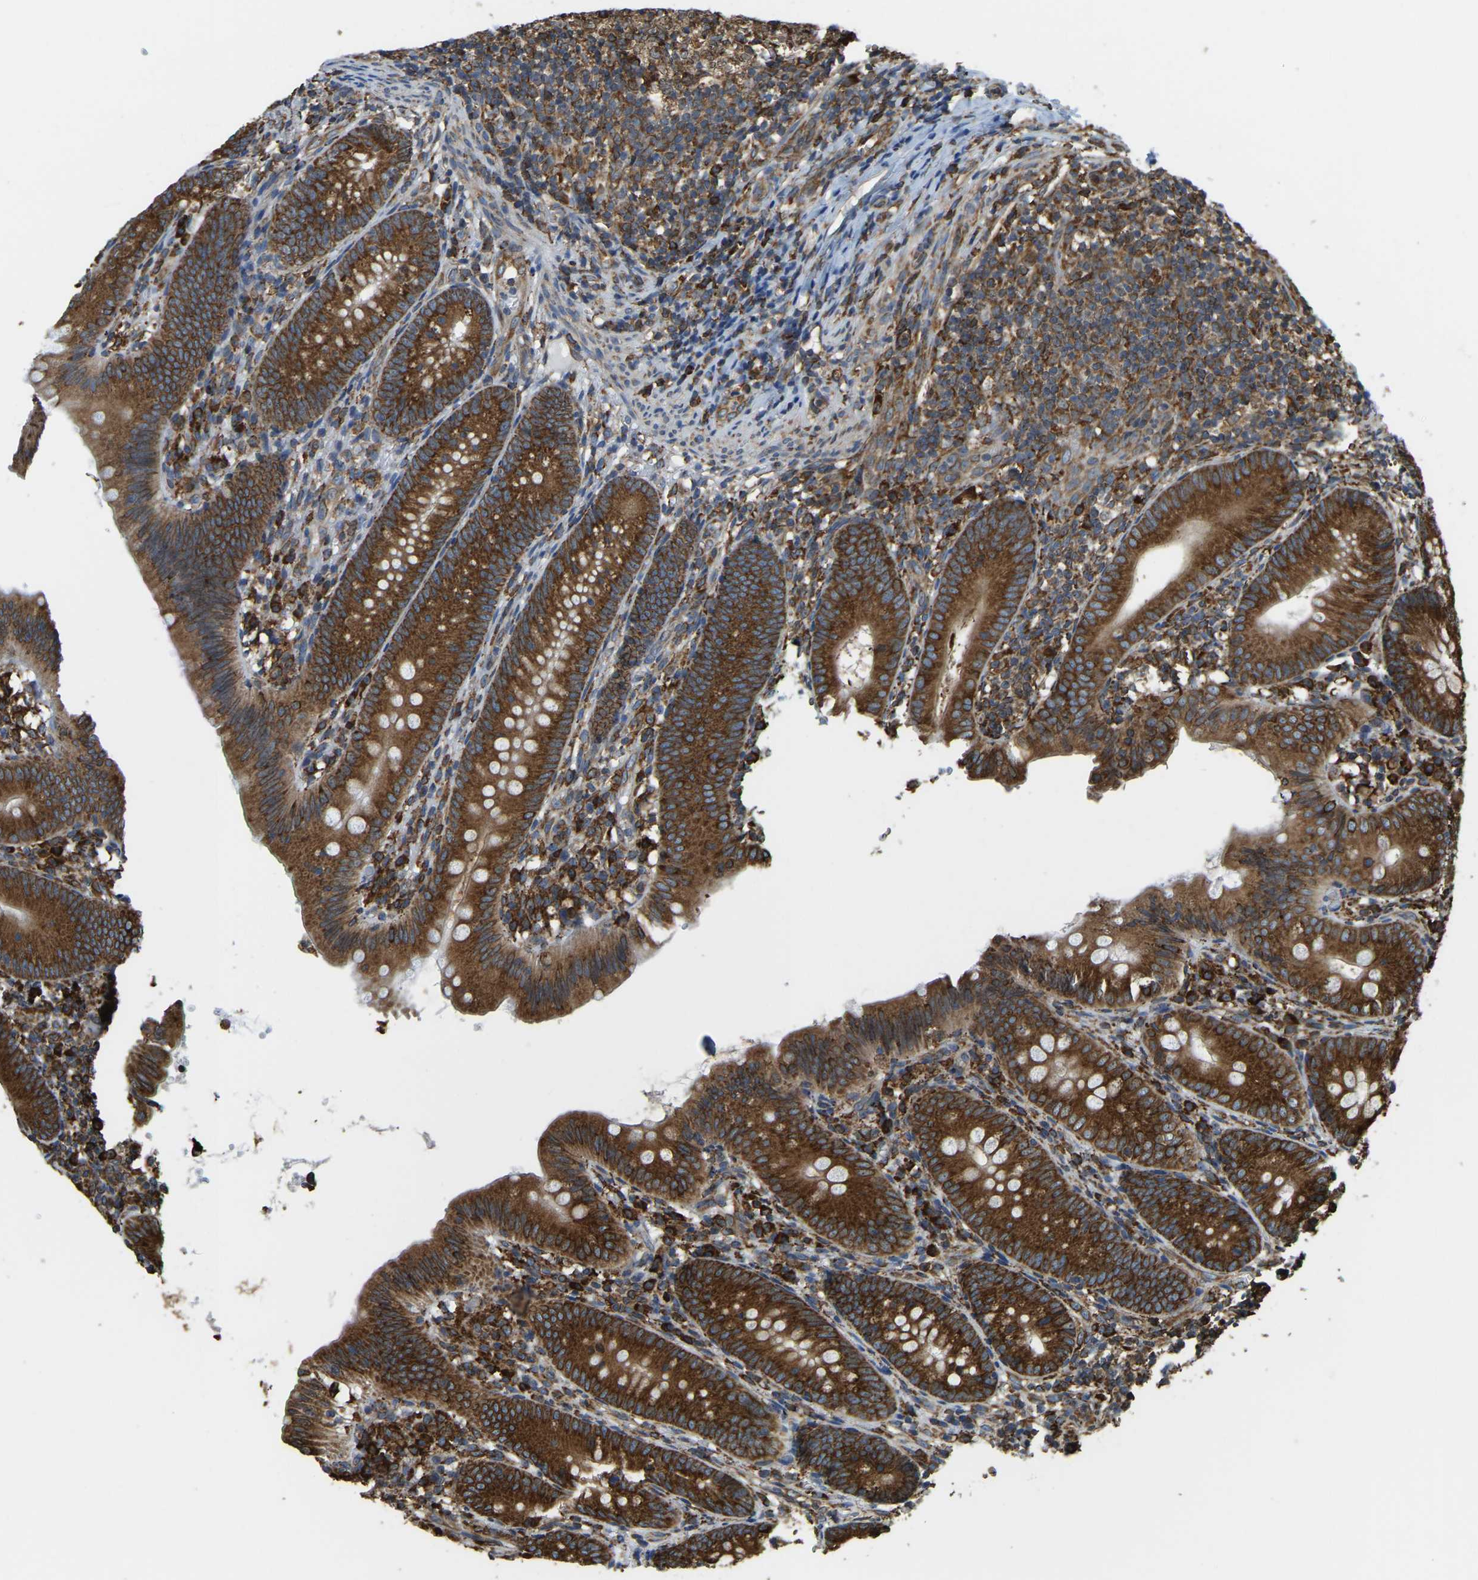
{"staining": {"intensity": "strong", "quantity": ">75%", "location": "cytoplasmic/membranous"}, "tissue": "appendix", "cell_type": "Glandular cells", "image_type": "normal", "snomed": [{"axis": "morphology", "description": "Normal tissue, NOS"}, {"axis": "topography", "description": "Appendix"}], "caption": "DAB immunohistochemical staining of benign human appendix demonstrates strong cytoplasmic/membranous protein staining in approximately >75% of glandular cells.", "gene": "RNF115", "patient": {"sex": "male", "age": 1}}